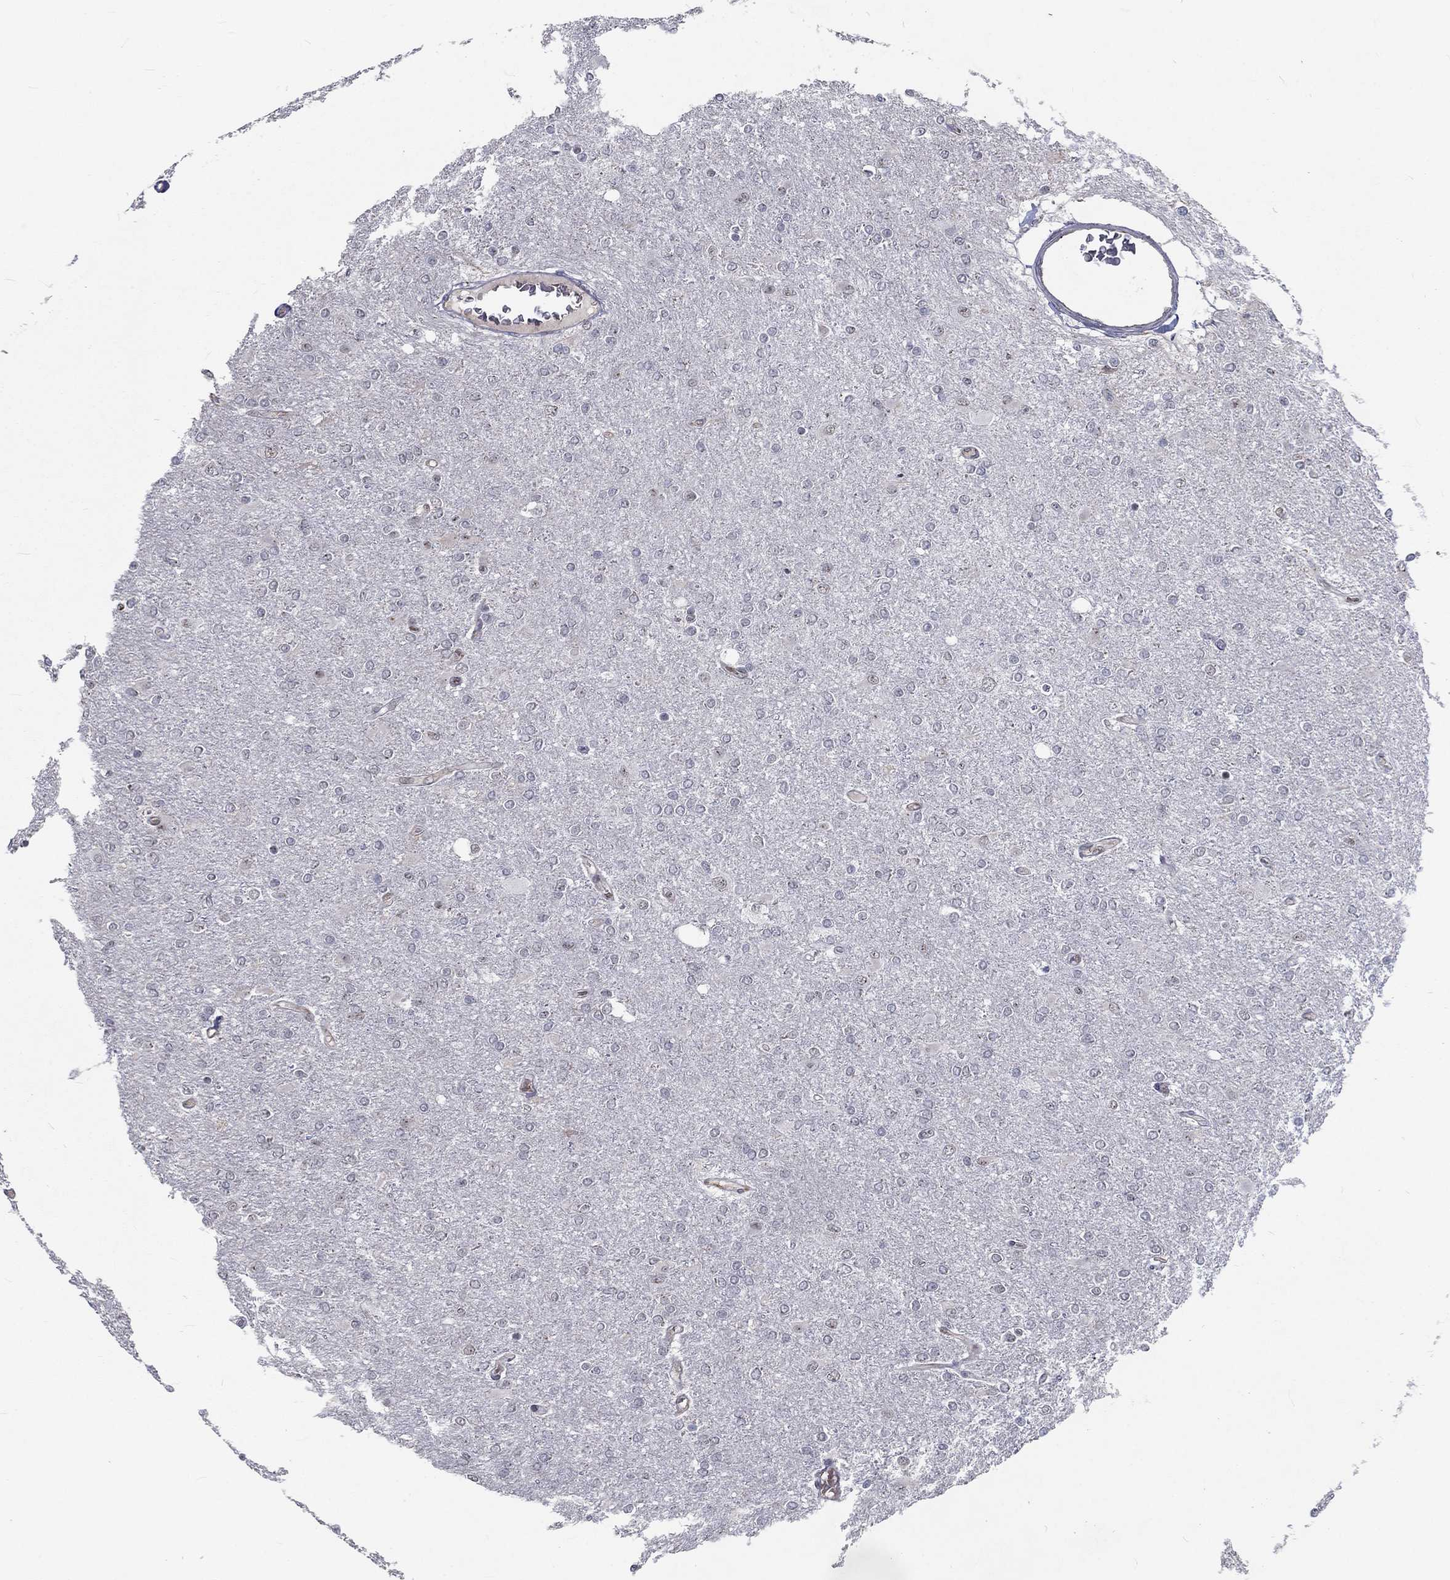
{"staining": {"intensity": "negative", "quantity": "none", "location": "none"}, "tissue": "glioma", "cell_type": "Tumor cells", "image_type": "cancer", "snomed": [{"axis": "morphology", "description": "Glioma, malignant, High grade"}, {"axis": "topography", "description": "Cerebral cortex"}], "caption": "Immunohistochemistry of human glioma displays no positivity in tumor cells. The staining is performed using DAB (3,3'-diaminobenzidine) brown chromogen with nuclei counter-stained in using hematoxylin.", "gene": "ZBED1", "patient": {"sex": "male", "age": 70}}